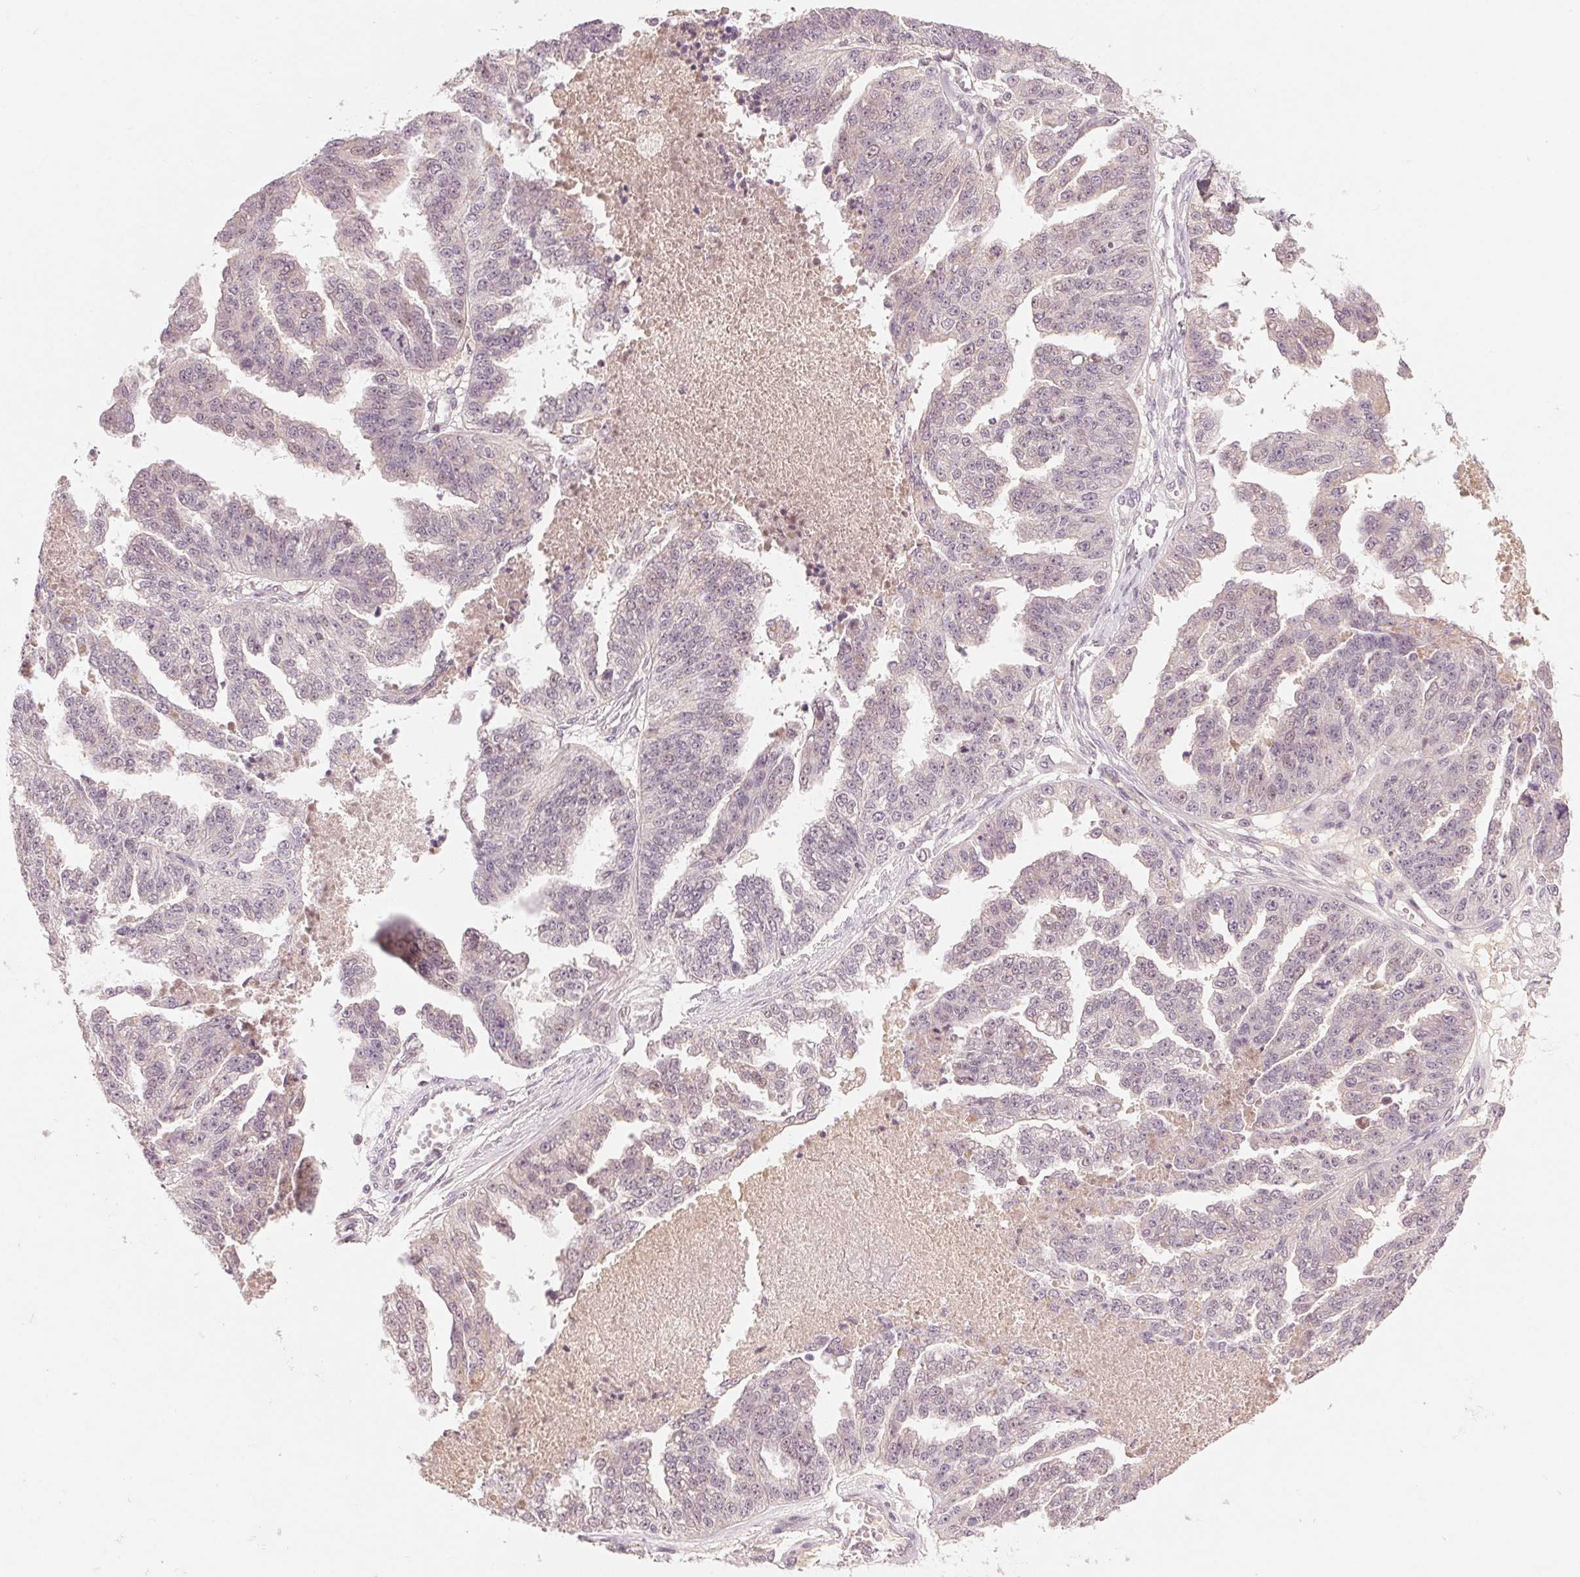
{"staining": {"intensity": "negative", "quantity": "none", "location": "none"}, "tissue": "ovarian cancer", "cell_type": "Tumor cells", "image_type": "cancer", "snomed": [{"axis": "morphology", "description": "Cystadenocarcinoma, serous, NOS"}, {"axis": "topography", "description": "Ovary"}], "caption": "Immunohistochemical staining of ovarian serous cystadenocarcinoma reveals no significant staining in tumor cells.", "gene": "TUB", "patient": {"sex": "female", "age": 58}}